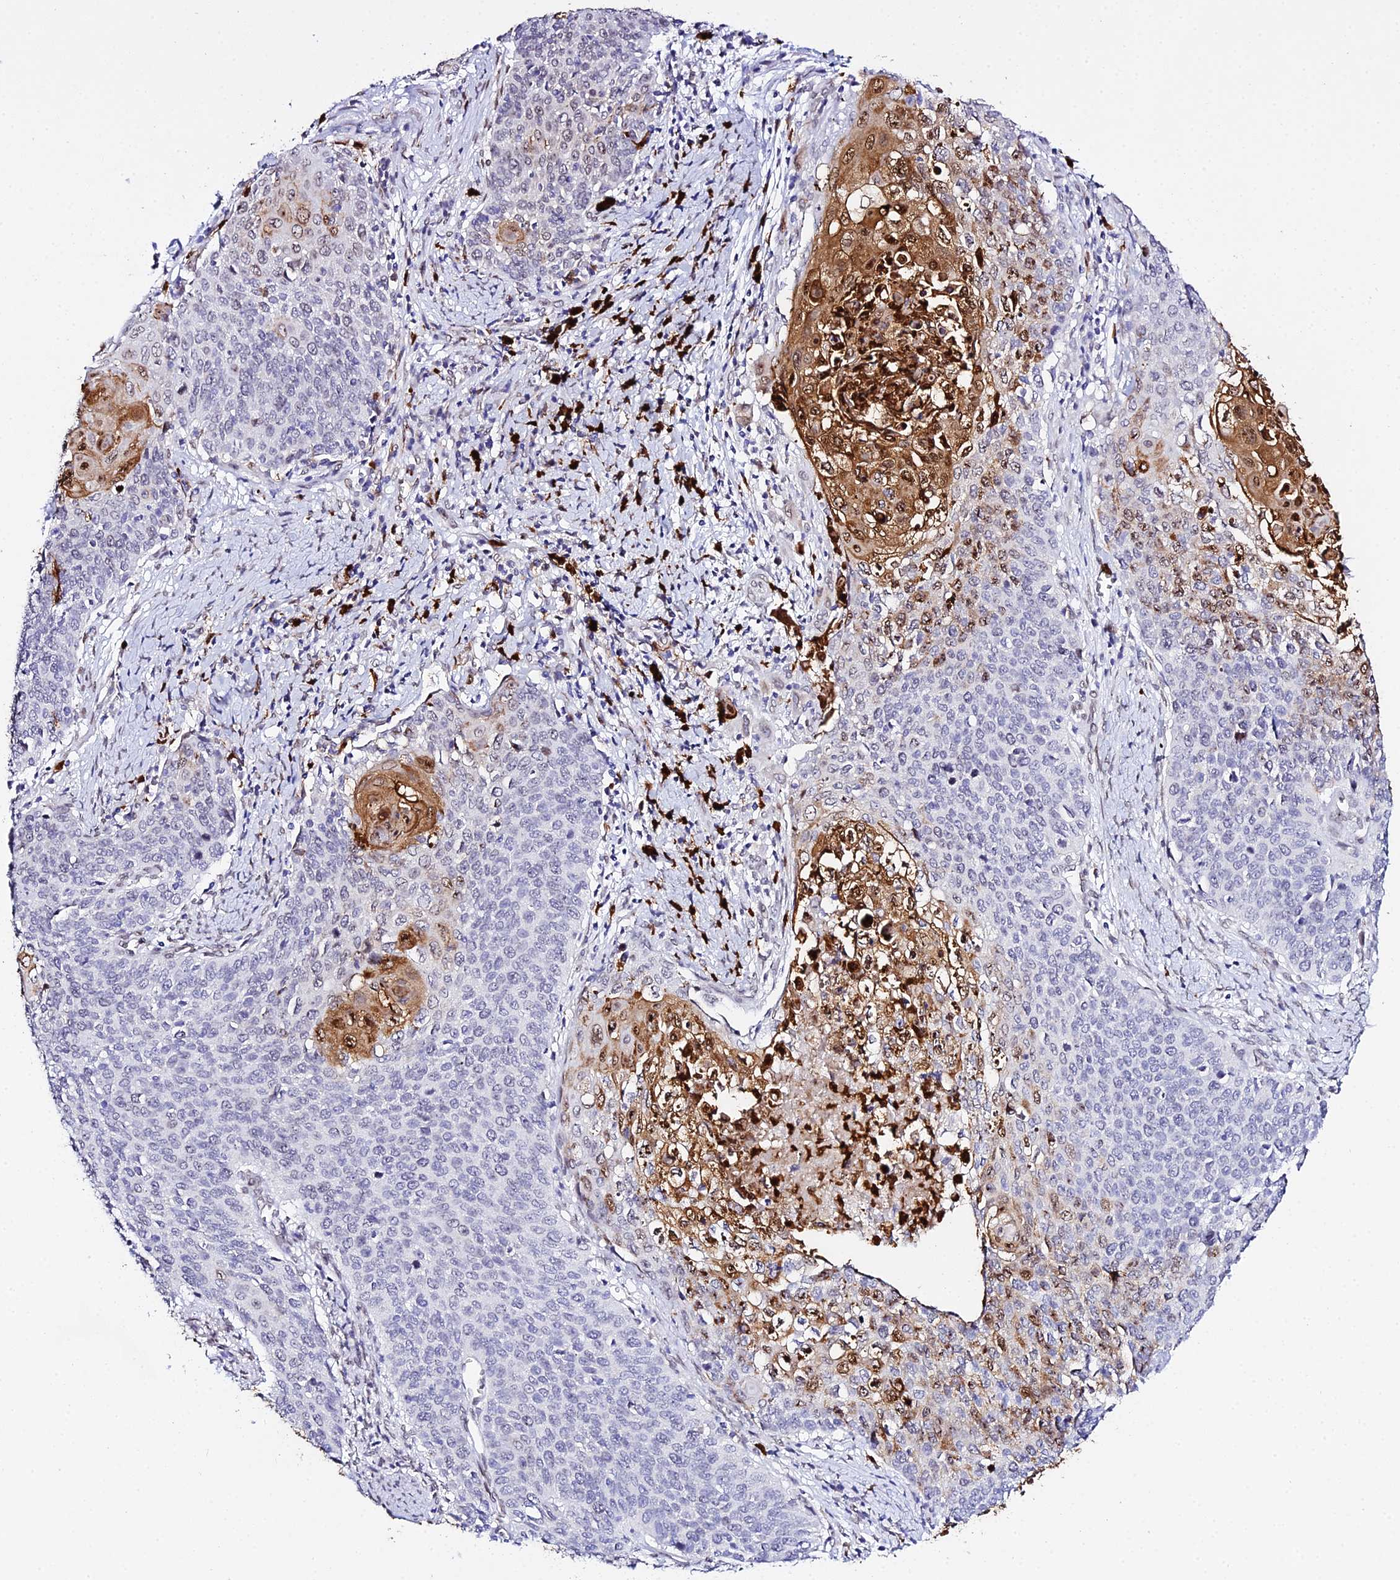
{"staining": {"intensity": "moderate", "quantity": "<25%", "location": "cytoplasmic/membranous,nuclear"}, "tissue": "cervical cancer", "cell_type": "Tumor cells", "image_type": "cancer", "snomed": [{"axis": "morphology", "description": "Squamous cell carcinoma, NOS"}, {"axis": "topography", "description": "Cervix"}], "caption": "Immunohistochemical staining of cervical cancer demonstrates low levels of moderate cytoplasmic/membranous and nuclear positivity in about <25% of tumor cells. (DAB IHC with brightfield microscopy, high magnification).", "gene": "MCM10", "patient": {"sex": "female", "age": 39}}